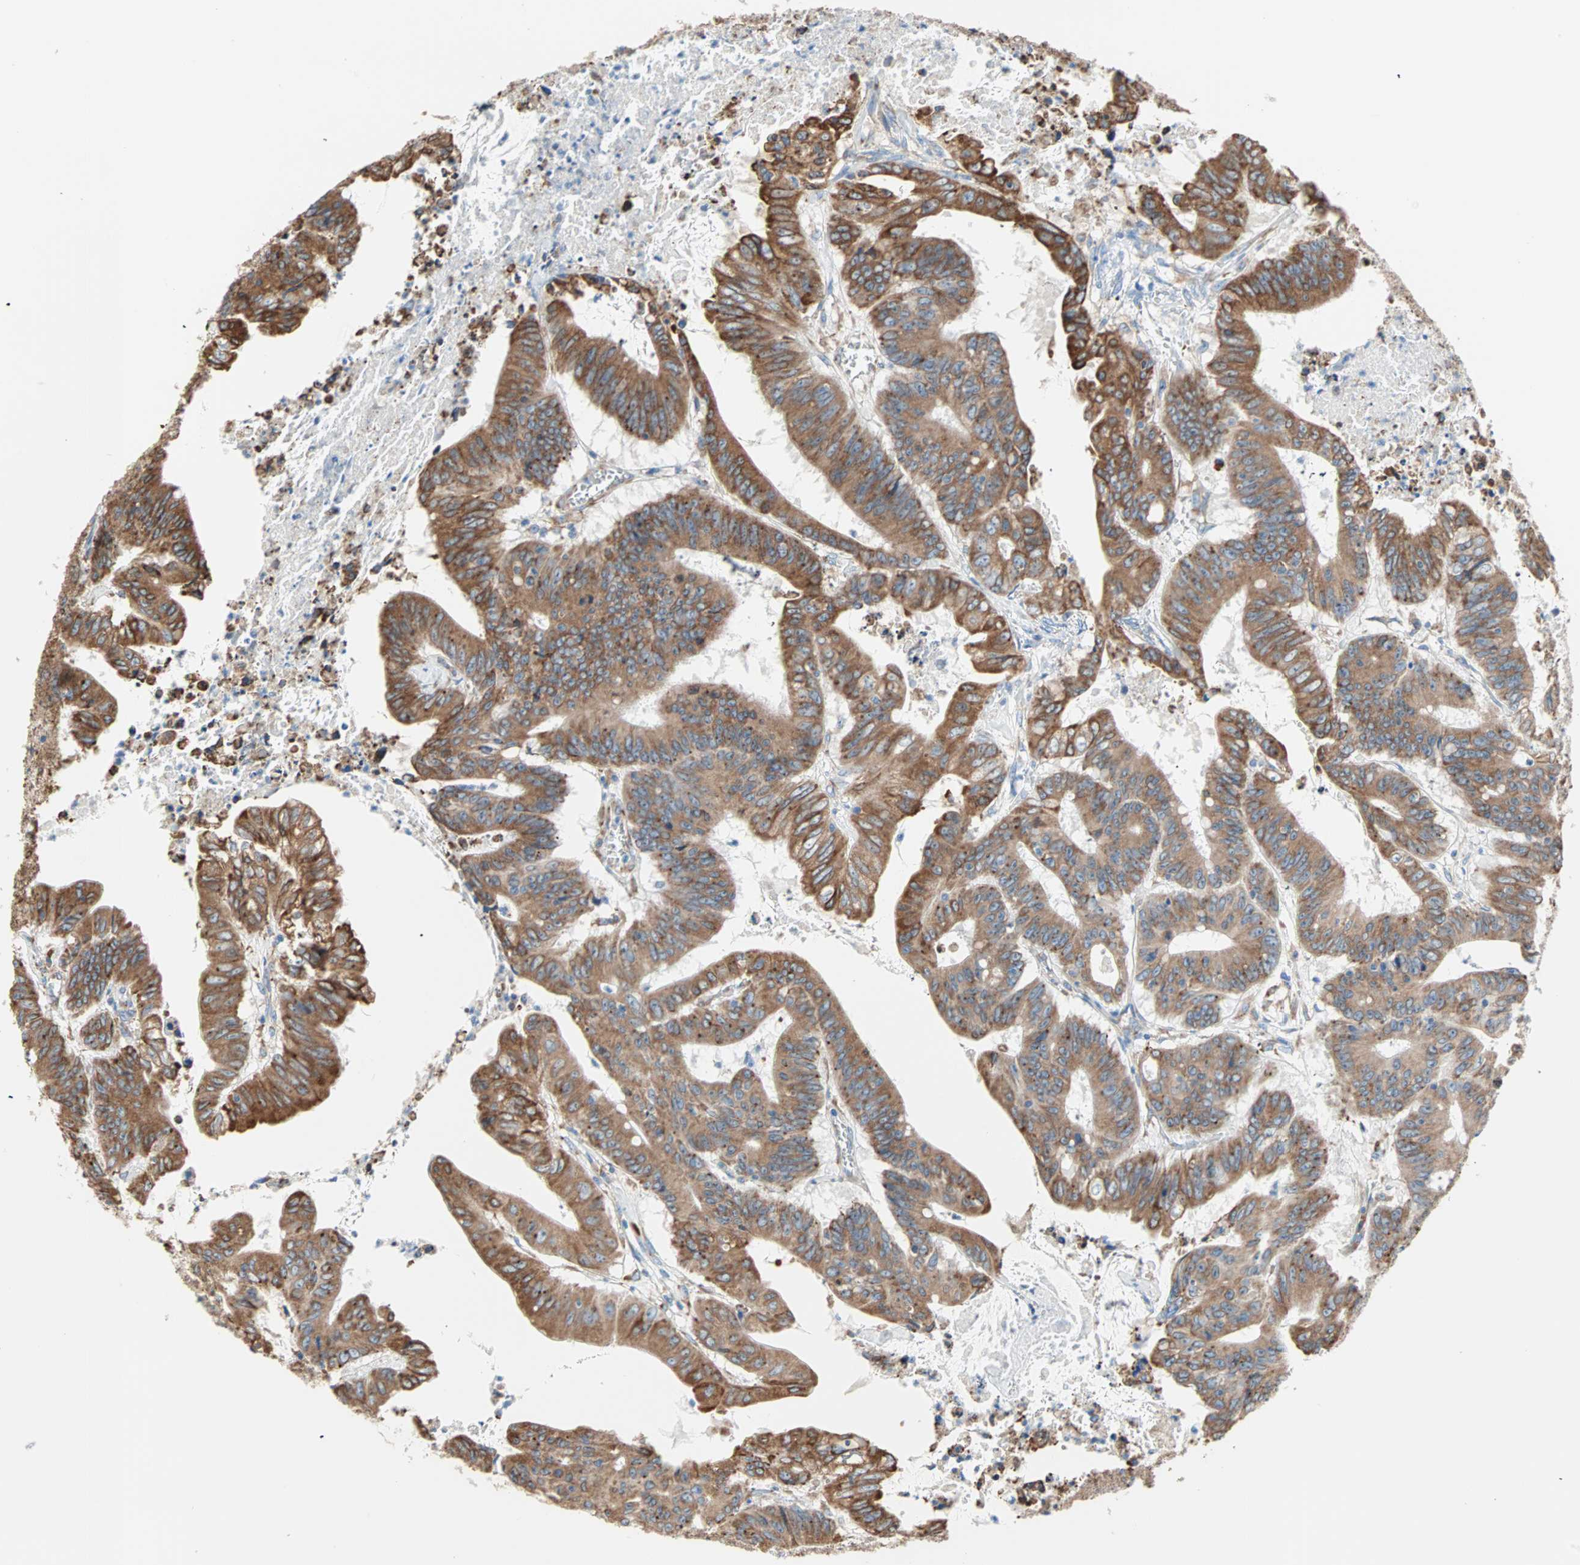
{"staining": {"intensity": "strong", "quantity": ">75%", "location": "cytoplasmic/membranous"}, "tissue": "colorectal cancer", "cell_type": "Tumor cells", "image_type": "cancer", "snomed": [{"axis": "morphology", "description": "Adenocarcinoma, NOS"}, {"axis": "topography", "description": "Colon"}], "caption": "Protein expression analysis of human colorectal cancer reveals strong cytoplasmic/membranous expression in about >75% of tumor cells.", "gene": "PLCXD1", "patient": {"sex": "male", "age": 45}}